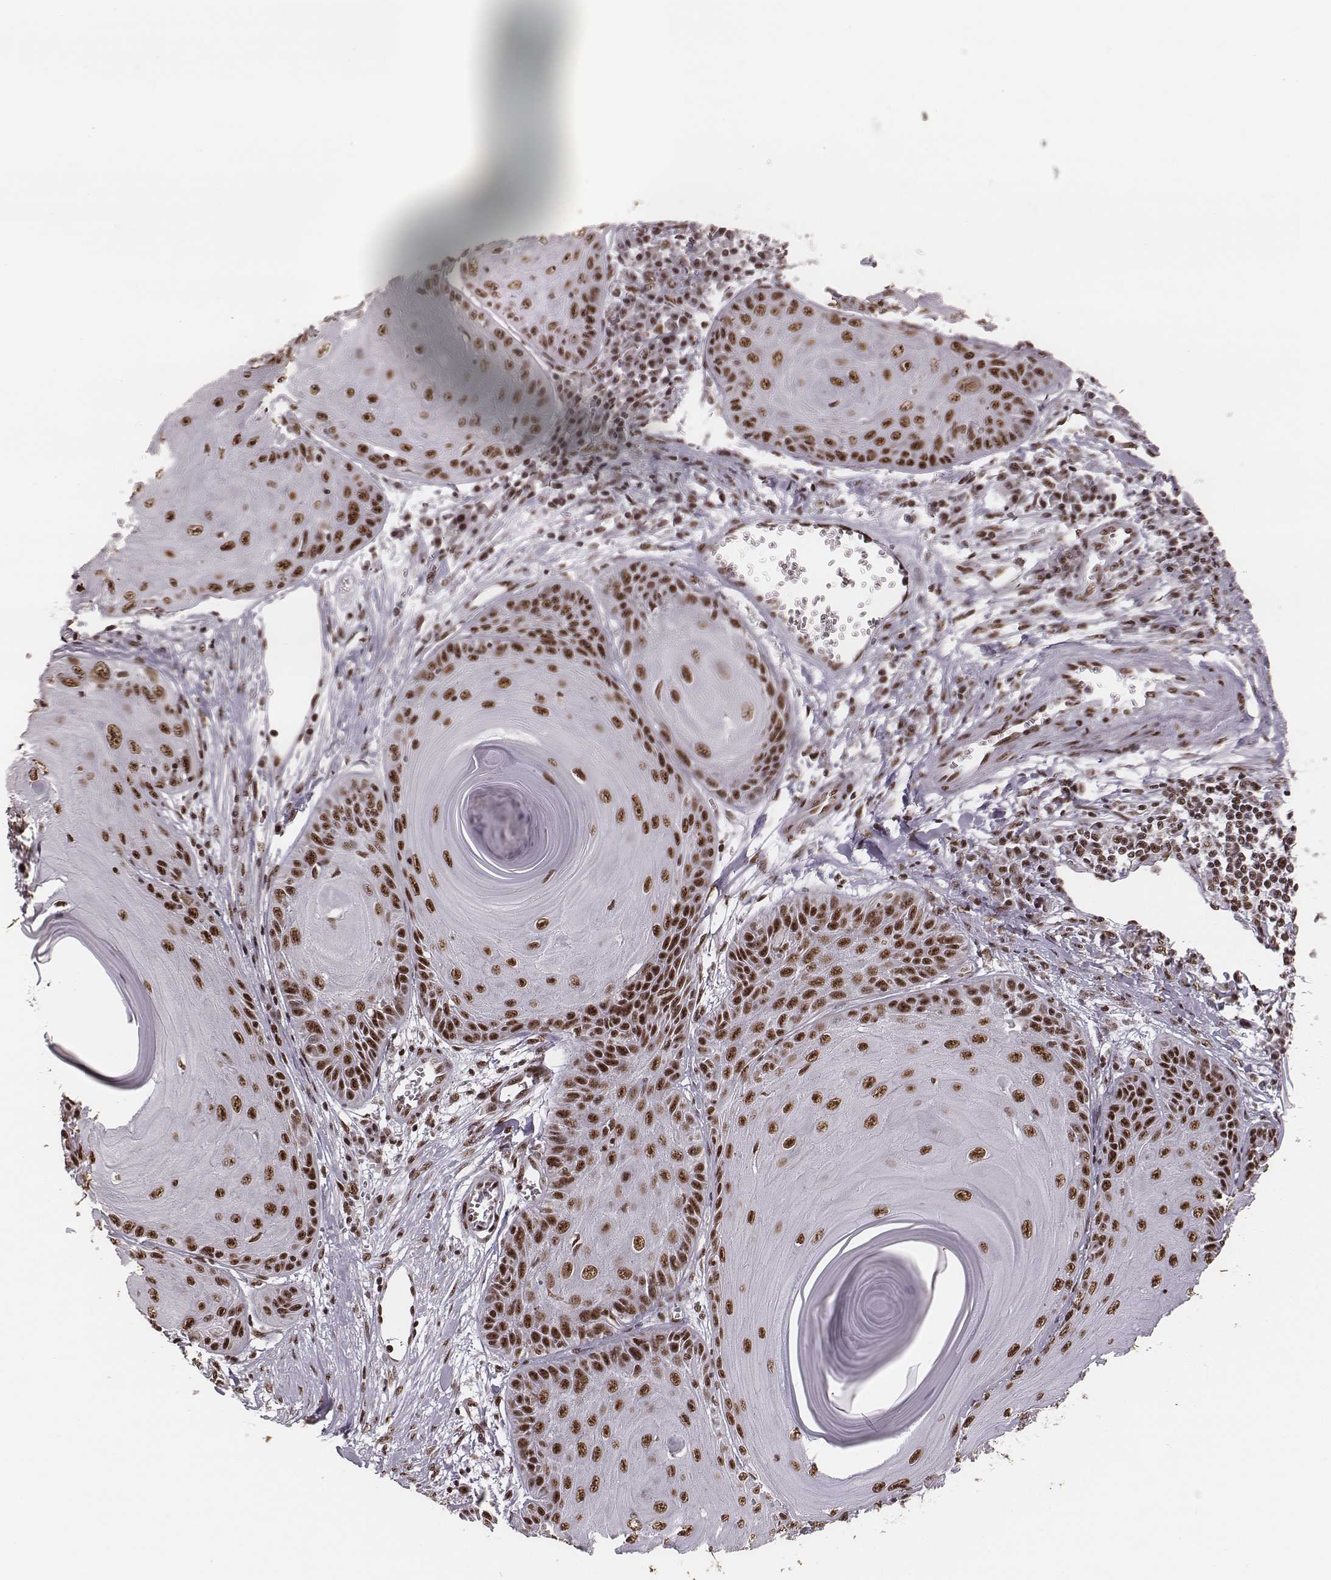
{"staining": {"intensity": "strong", "quantity": ">75%", "location": "nuclear"}, "tissue": "skin cancer", "cell_type": "Tumor cells", "image_type": "cancer", "snomed": [{"axis": "morphology", "description": "Squamous cell carcinoma, NOS"}, {"axis": "topography", "description": "Skin"}, {"axis": "topography", "description": "Vulva"}], "caption": "About >75% of tumor cells in human skin cancer reveal strong nuclear protein expression as visualized by brown immunohistochemical staining.", "gene": "LUC7L", "patient": {"sex": "female", "age": 85}}